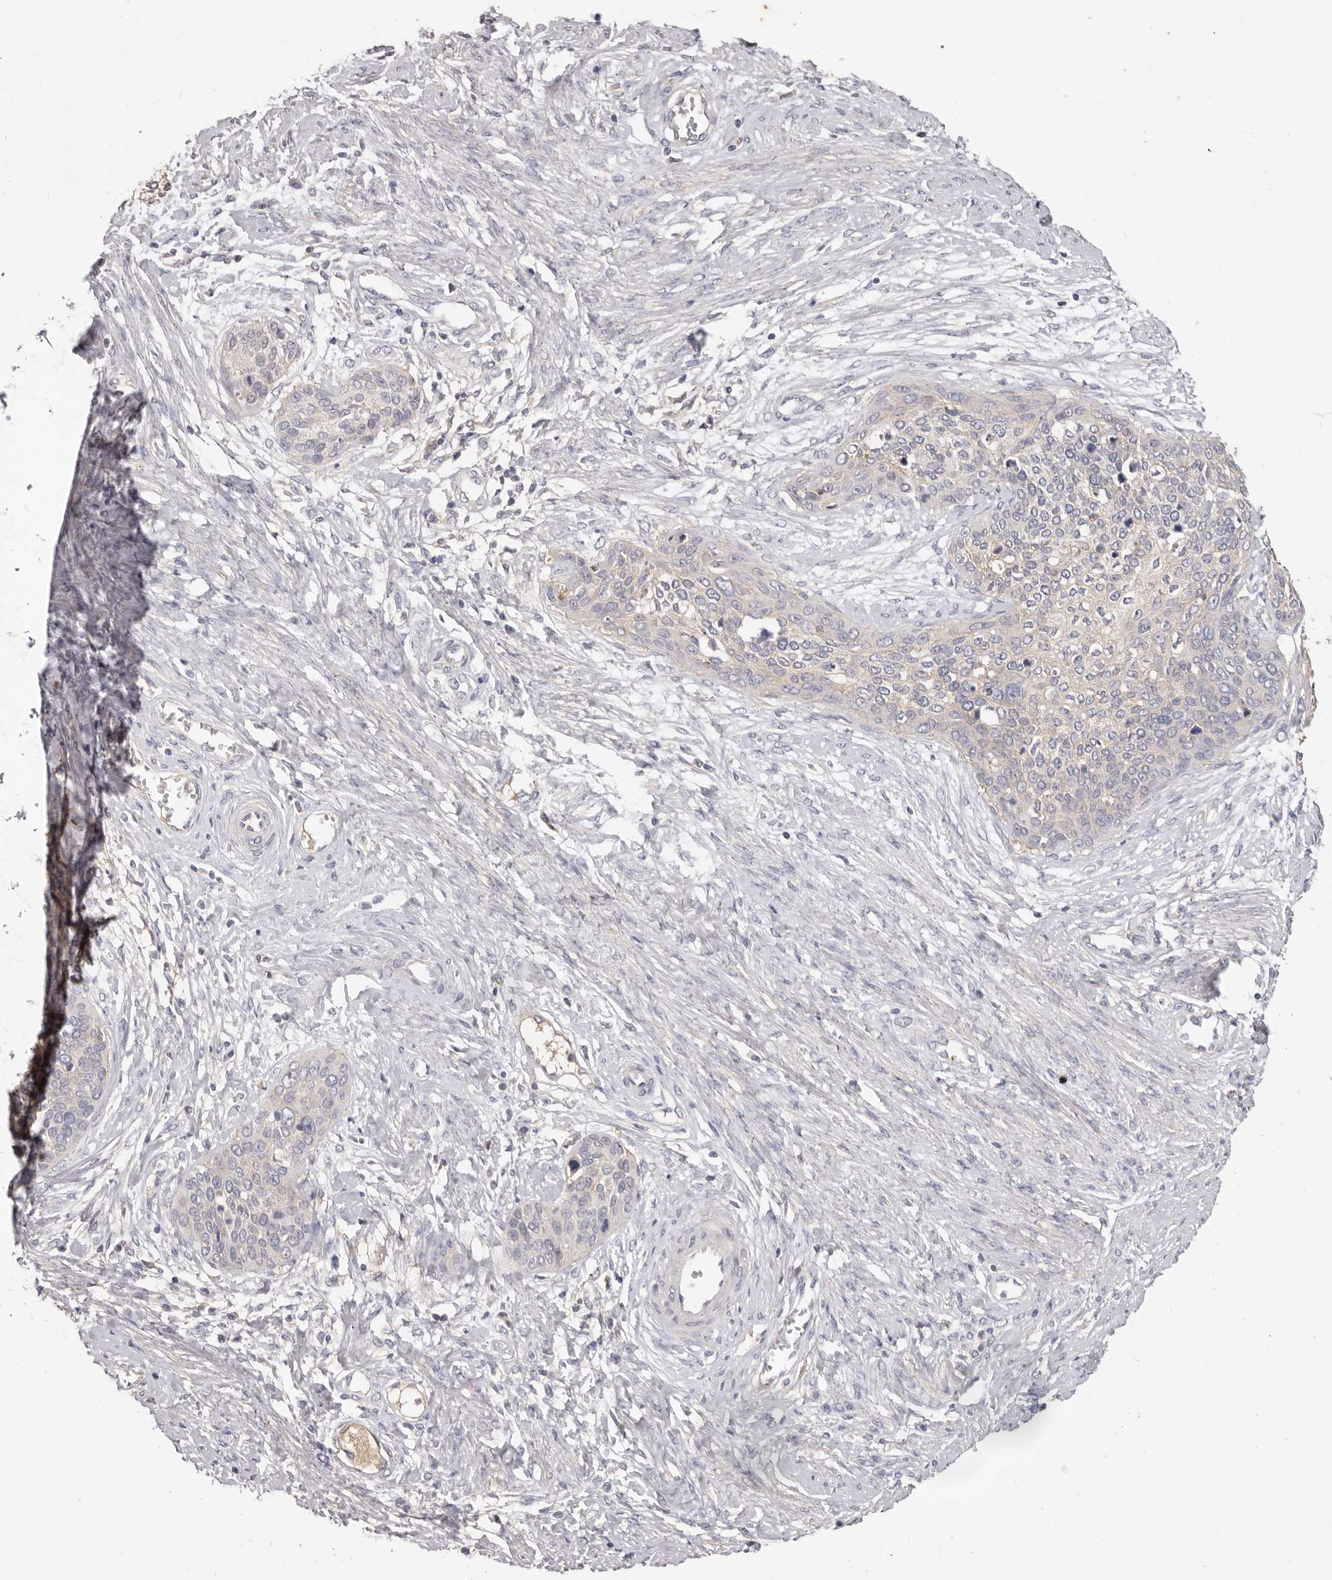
{"staining": {"intensity": "negative", "quantity": "none", "location": "none"}, "tissue": "cervical cancer", "cell_type": "Tumor cells", "image_type": "cancer", "snomed": [{"axis": "morphology", "description": "Squamous cell carcinoma, NOS"}, {"axis": "topography", "description": "Cervix"}], "caption": "A high-resolution photomicrograph shows immunohistochemistry staining of cervical squamous cell carcinoma, which displays no significant staining in tumor cells.", "gene": "HCAR2", "patient": {"sex": "female", "age": 37}}